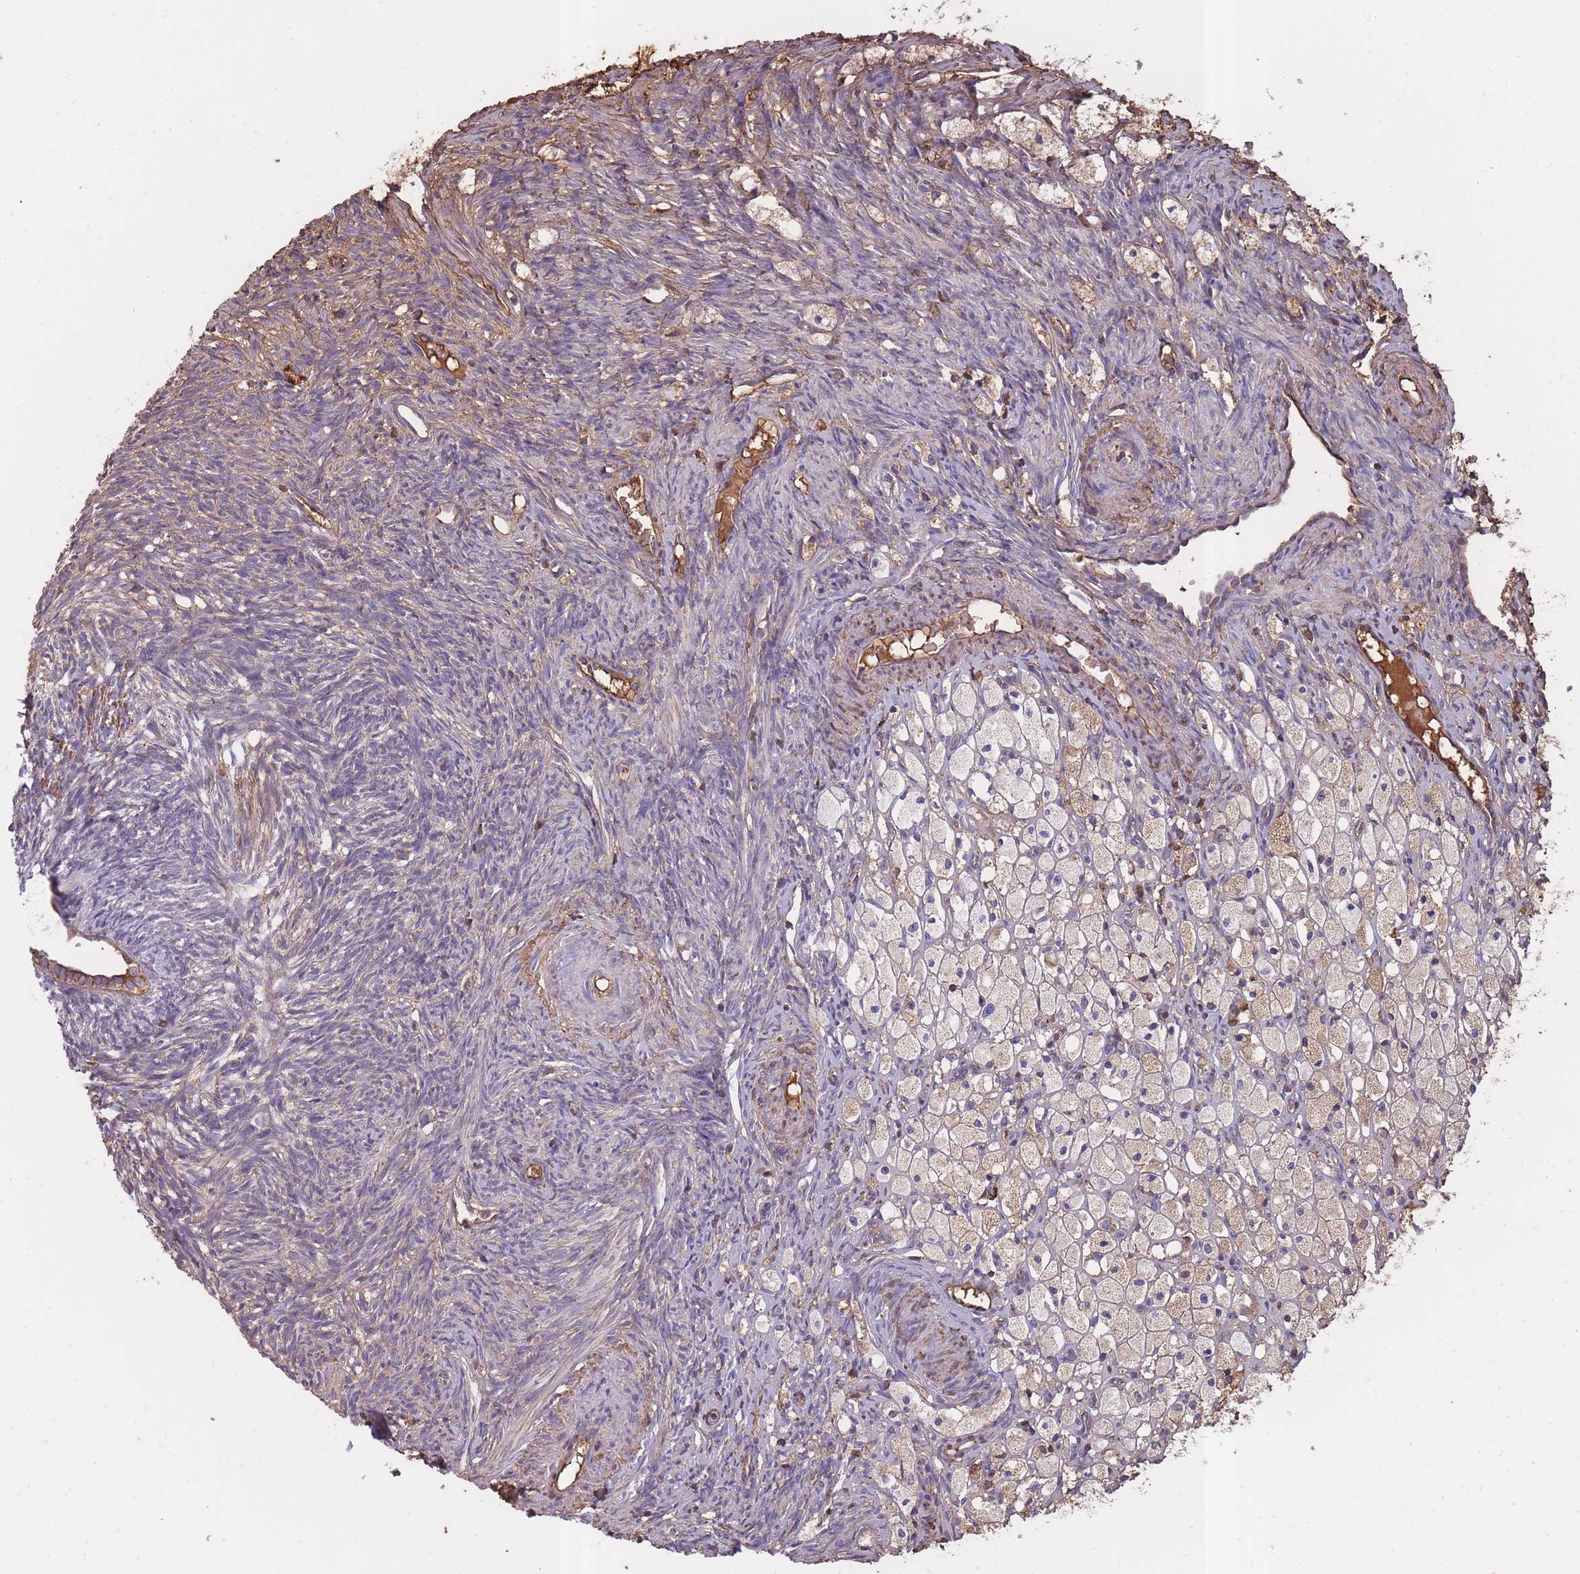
{"staining": {"intensity": "negative", "quantity": "none", "location": "none"}, "tissue": "ovary", "cell_type": "Ovarian stroma cells", "image_type": "normal", "snomed": [{"axis": "morphology", "description": "Normal tissue, NOS"}, {"axis": "topography", "description": "Ovary"}], "caption": "DAB (3,3'-diaminobenzidine) immunohistochemical staining of benign human ovary shows no significant expression in ovarian stroma cells. (Stains: DAB IHC with hematoxylin counter stain, Microscopy: brightfield microscopy at high magnification).", "gene": "KAT2A", "patient": {"sex": "female", "age": 51}}